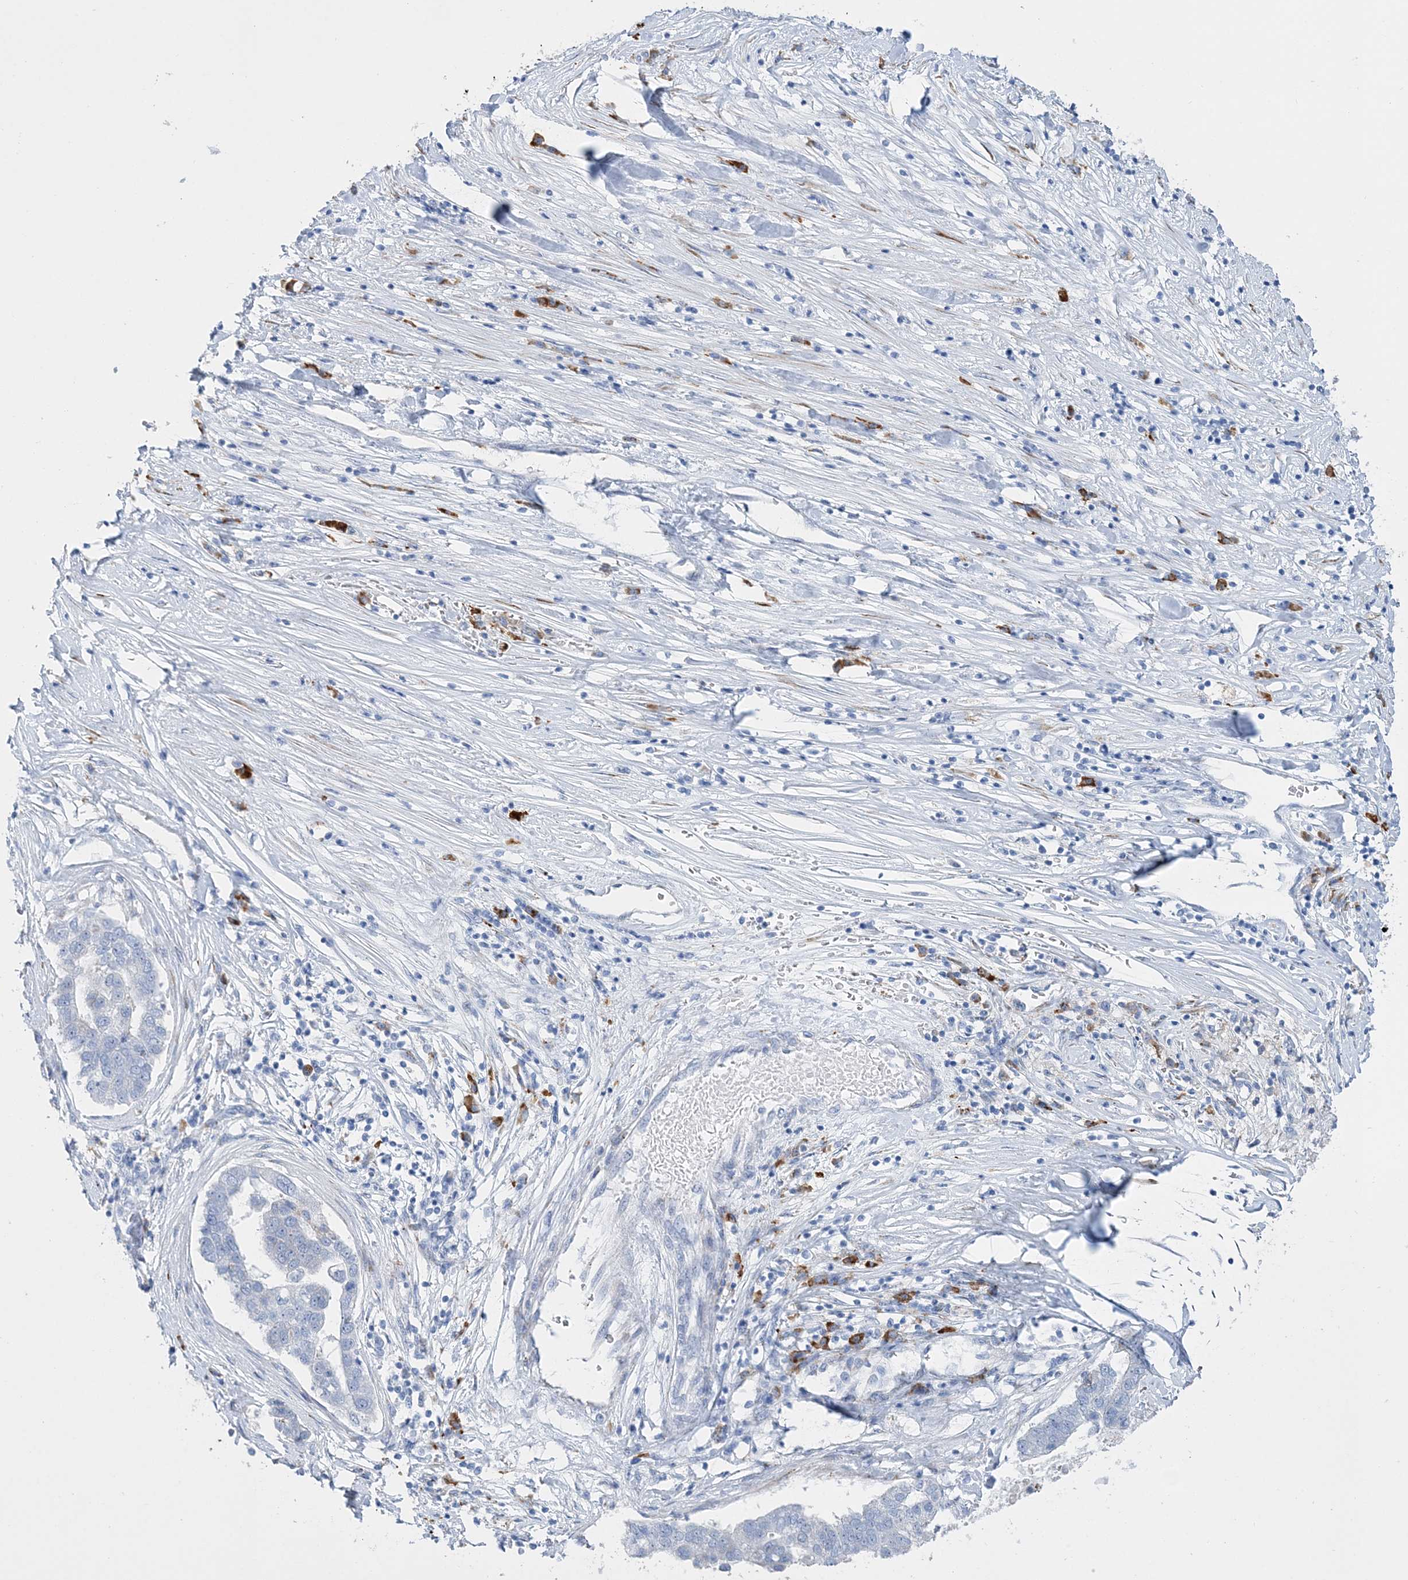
{"staining": {"intensity": "negative", "quantity": "none", "location": "none"}, "tissue": "pancreatic cancer", "cell_type": "Tumor cells", "image_type": "cancer", "snomed": [{"axis": "morphology", "description": "Adenocarcinoma, NOS"}, {"axis": "topography", "description": "Pancreas"}], "caption": "Protein analysis of pancreatic cancer exhibits no significant staining in tumor cells.", "gene": "TSPYL6", "patient": {"sex": "female", "age": 61}}